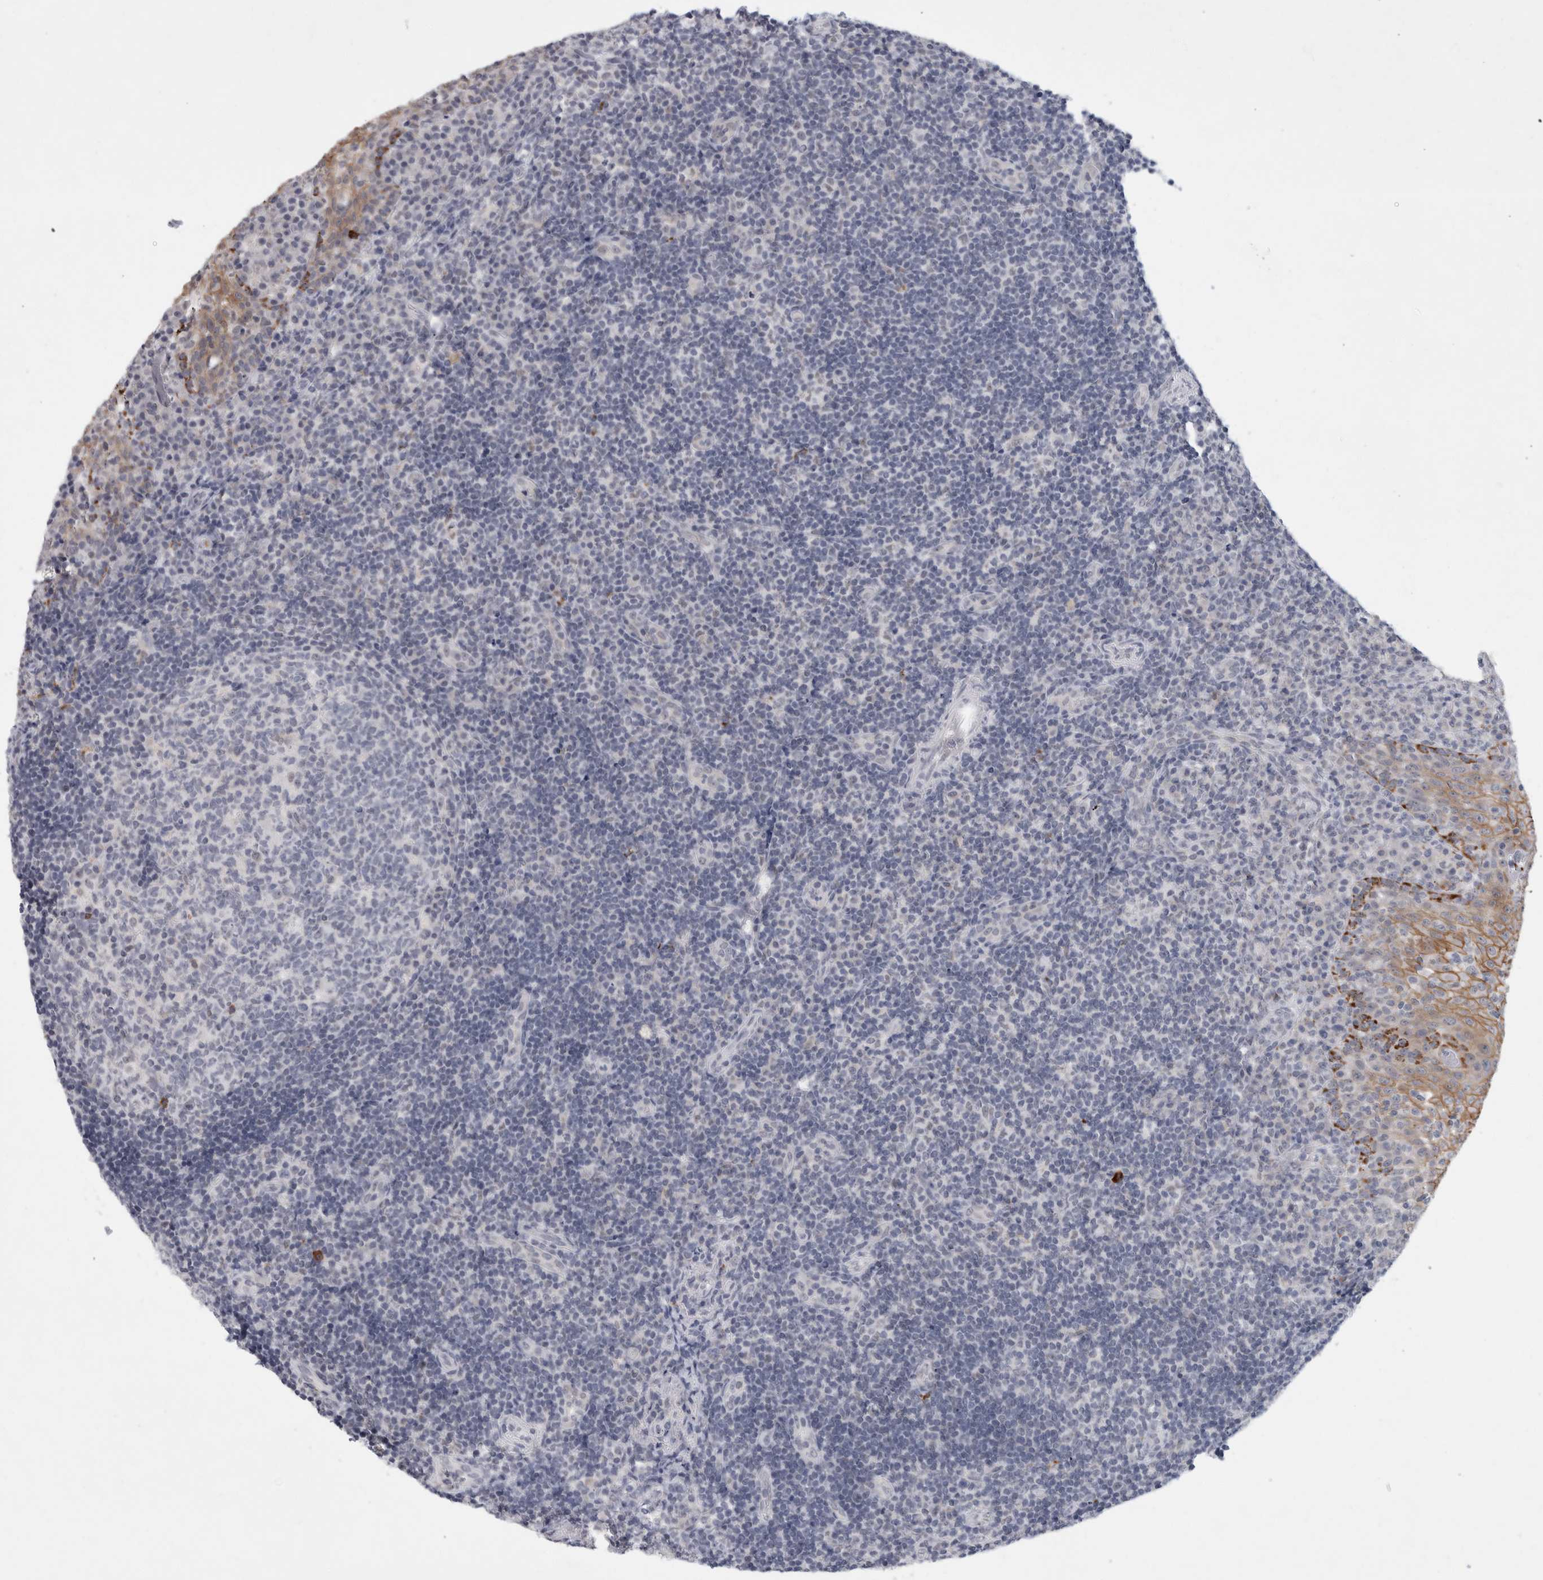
{"staining": {"intensity": "negative", "quantity": "none", "location": "none"}, "tissue": "tonsil", "cell_type": "Germinal center cells", "image_type": "normal", "snomed": [{"axis": "morphology", "description": "Normal tissue, NOS"}, {"axis": "topography", "description": "Tonsil"}], "caption": "Micrograph shows no significant protein expression in germinal center cells of unremarkable tonsil.", "gene": "NIPA1", "patient": {"sex": "female", "age": 40}}